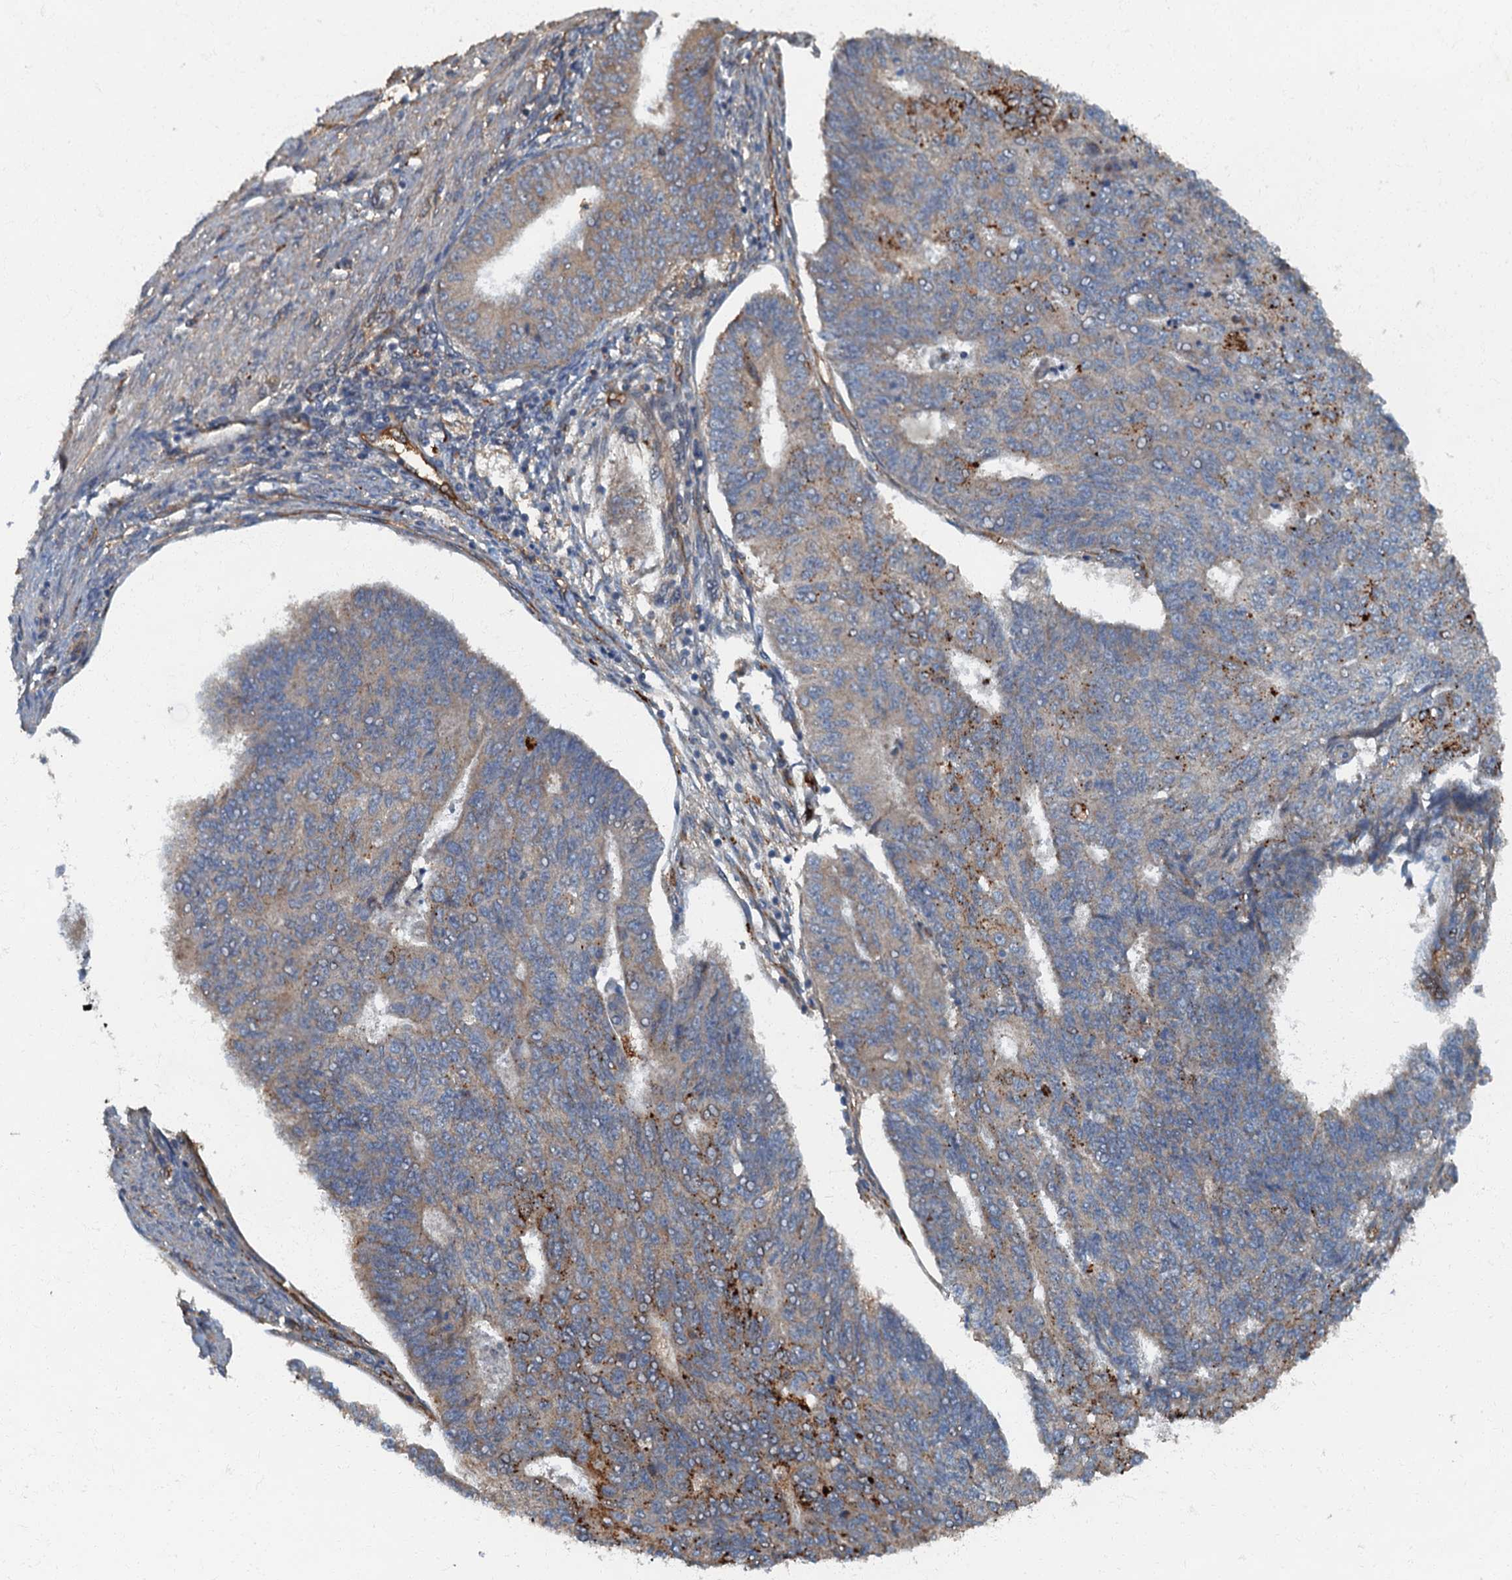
{"staining": {"intensity": "moderate", "quantity": "<25%", "location": "cytoplasmic/membranous"}, "tissue": "endometrial cancer", "cell_type": "Tumor cells", "image_type": "cancer", "snomed": [{"axis": "morphology", "description": "Adenocarcinoma, NOS"}, {"axis": "topography", "description": "Endometrium"}], "caption": "Immunohistochemical staining of human adenocarcinoma (endometrial) reveals moderate cytoplasmic/membranous protein positivity in about <25% of tumor cells.", "gene": "ARL11", "patient": {"sex": "female", "age": 32}}